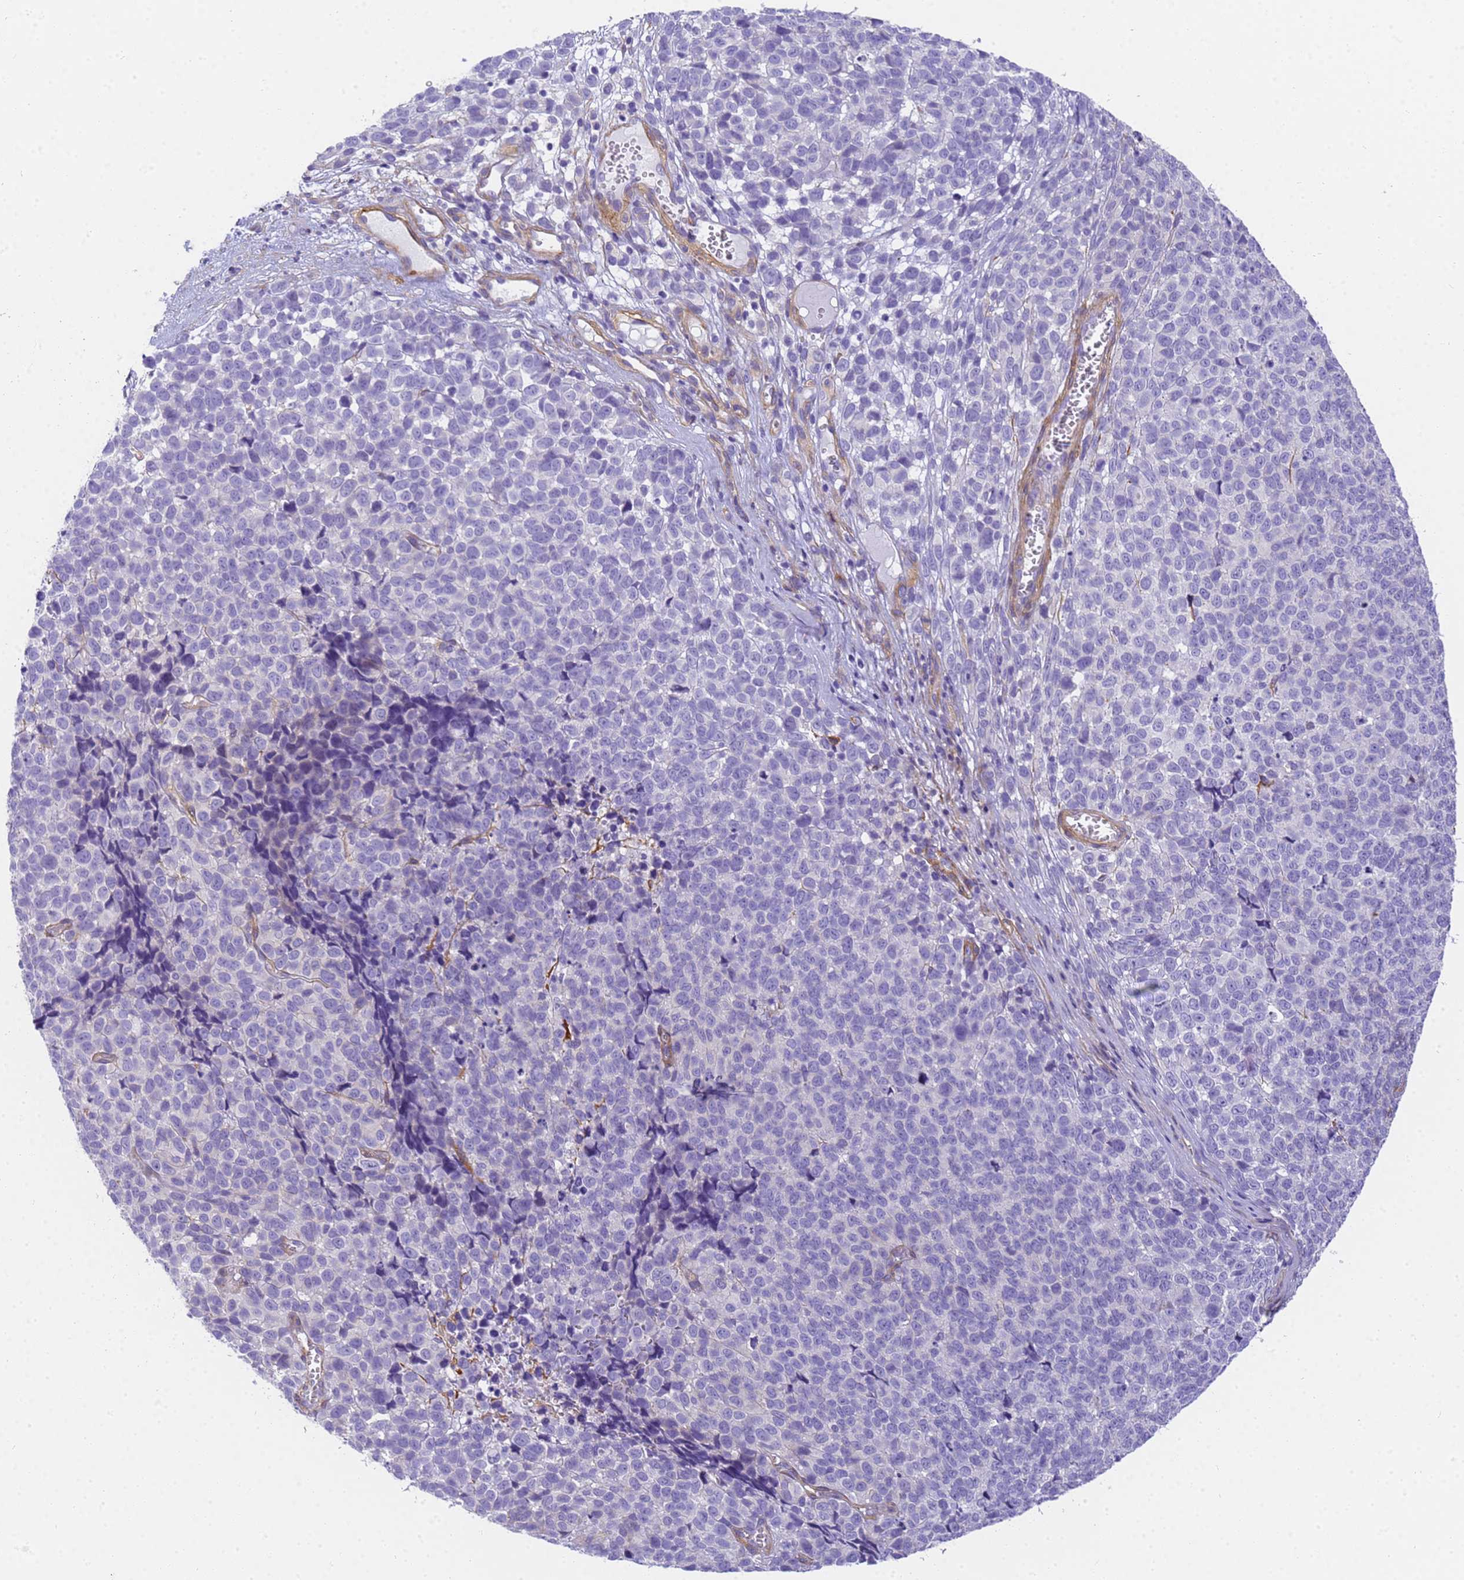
{"staining": {"intensity": "negative", "quantity": "none", "location": "none"}, "tissue": "melanoma", "cell_type": "Tumor cells", "image_type": "cancer", "snomed": [{"axis": "morphology", "description": "Malignant melanoma, NOS"}, {"axis": "topography", "description": "Nose, NOS"}], "caption": "Protein analysis of melanoma displays no significant staining in tumor cells.", "gene": "MVB12A", "patient": {"sex": "female", "age": 48}}